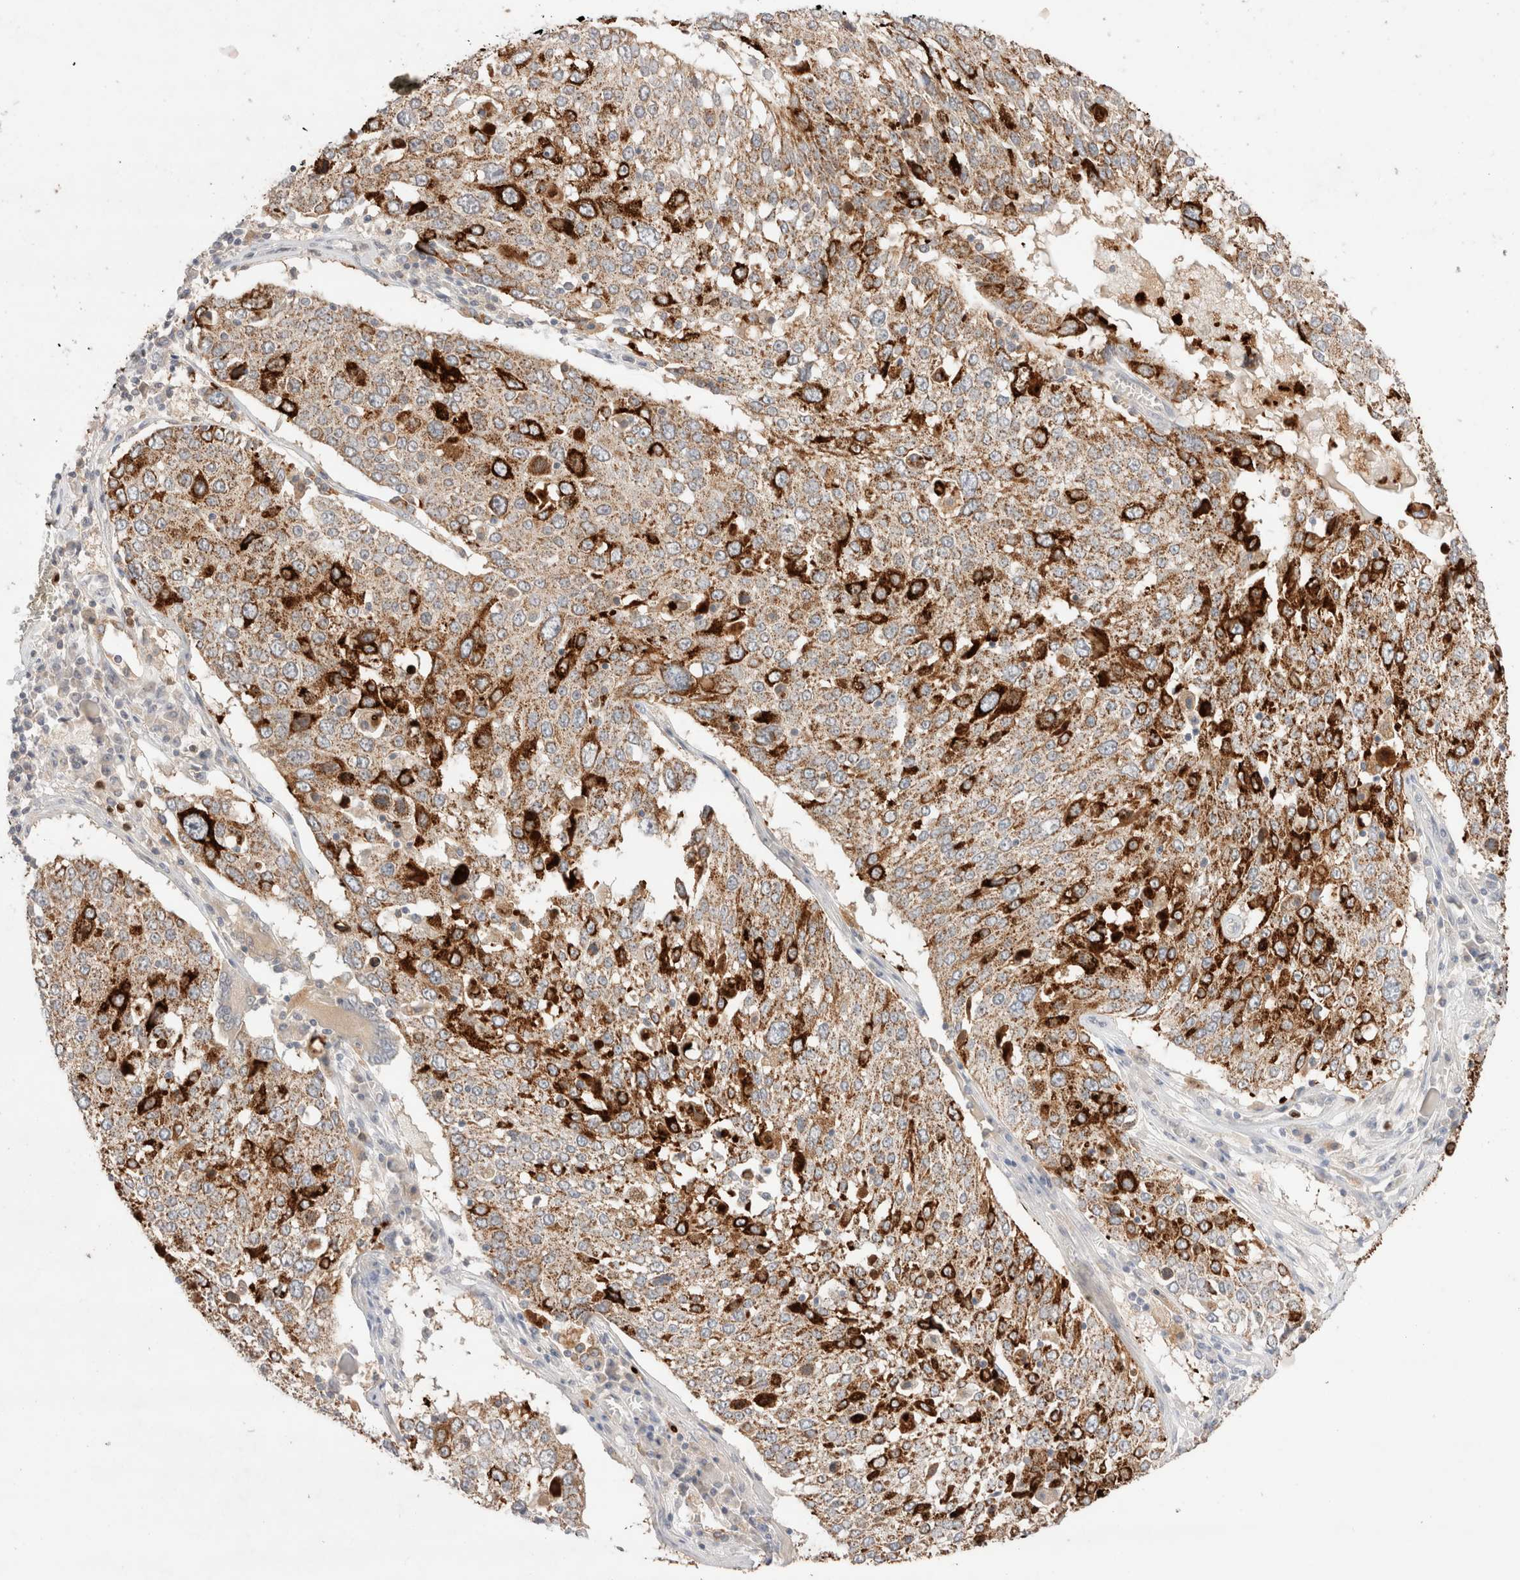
{"staining": {"intensity": "strong", "quantity": ">75%", "location": "cytoplasmic/membranous"}, "tissue": "lung cancer", "cell_type": "Tumor cells", "image_type": "cancer", "snomed": [{"axis": "morphology", "description": "Squamous cell carcinoma, NOS"}, {"axis": "topography", "description": "Lung"}], "caption": "Protein staining by IHC displays strong cytoplasmic/membranous positivity in approximately >75% of tumor cells in squamous cell carcinoma (lung).", "gene": "TRIM41", "patient": {"sex": "male", "age": 65}}